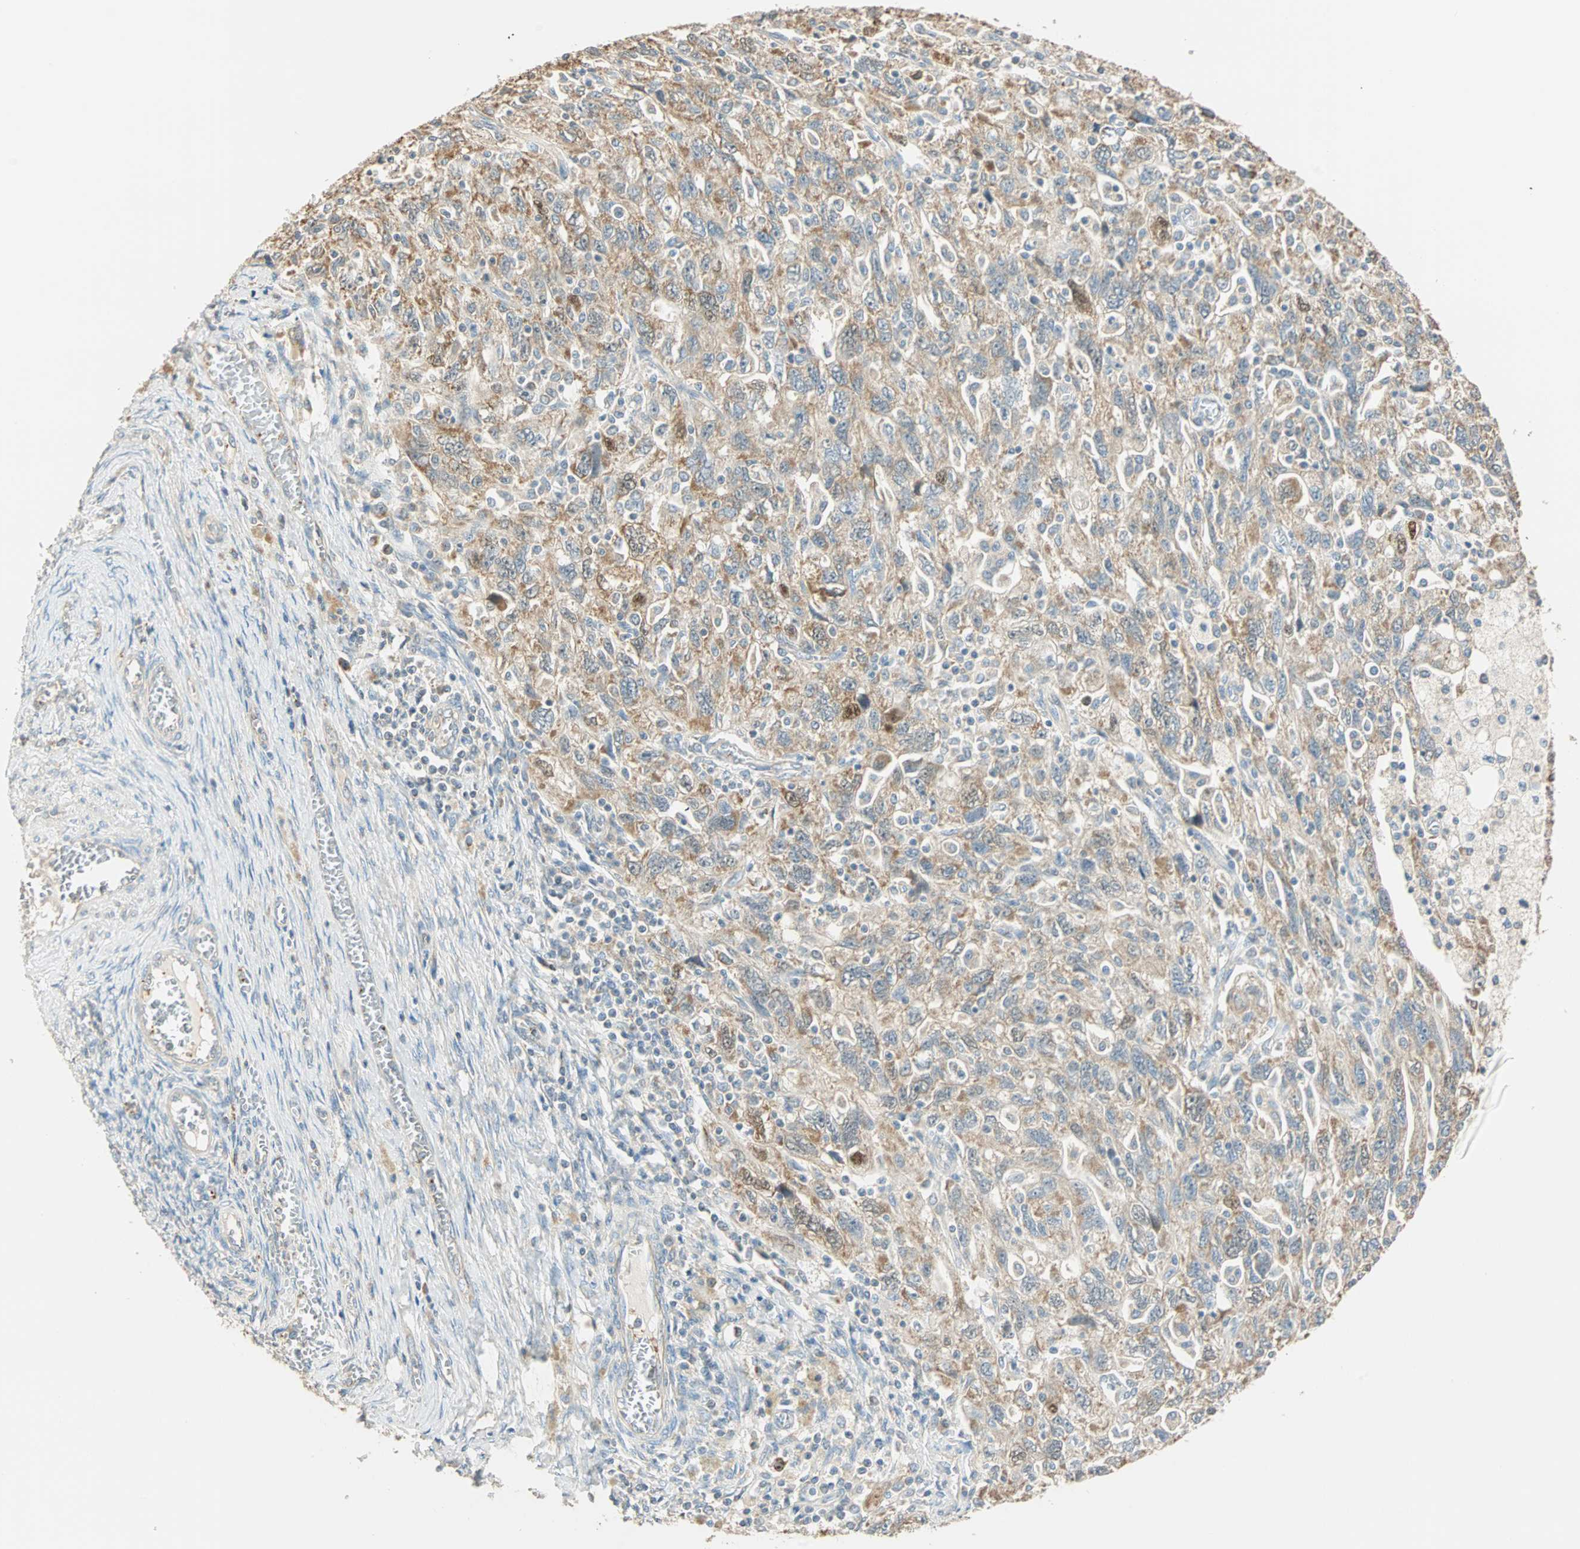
{"staining": {"intensity": "moderate", "quantity": ">75%", "location": "cytoplasmic/membranous"}, "tissue": "ovarian cancer", "cell_type": "Tumor cells", "image_type": "cancer", "snomed": [{"axis": "morphology", "description": "Carcinoma, NOS"}, {"axis": "morphology", "description": "Cystadenocarcinoma, serous, NOS"}, {"axis": "topography", "description": "Ovary"}], "caption": "Immunohistochemistry (IHC) image of neoplastic tissue: human serous cystadenocarcinoma (ovarian) stained using immunohistochemistry shows medium levels of moderate protein expression localized specifically in the cytoplasmic/membranous of tumor cells, appearing as a cytoplasmic/membranous brown color.", "gene": "RAD18", "patient": {"sex": "female", "age": 69}}